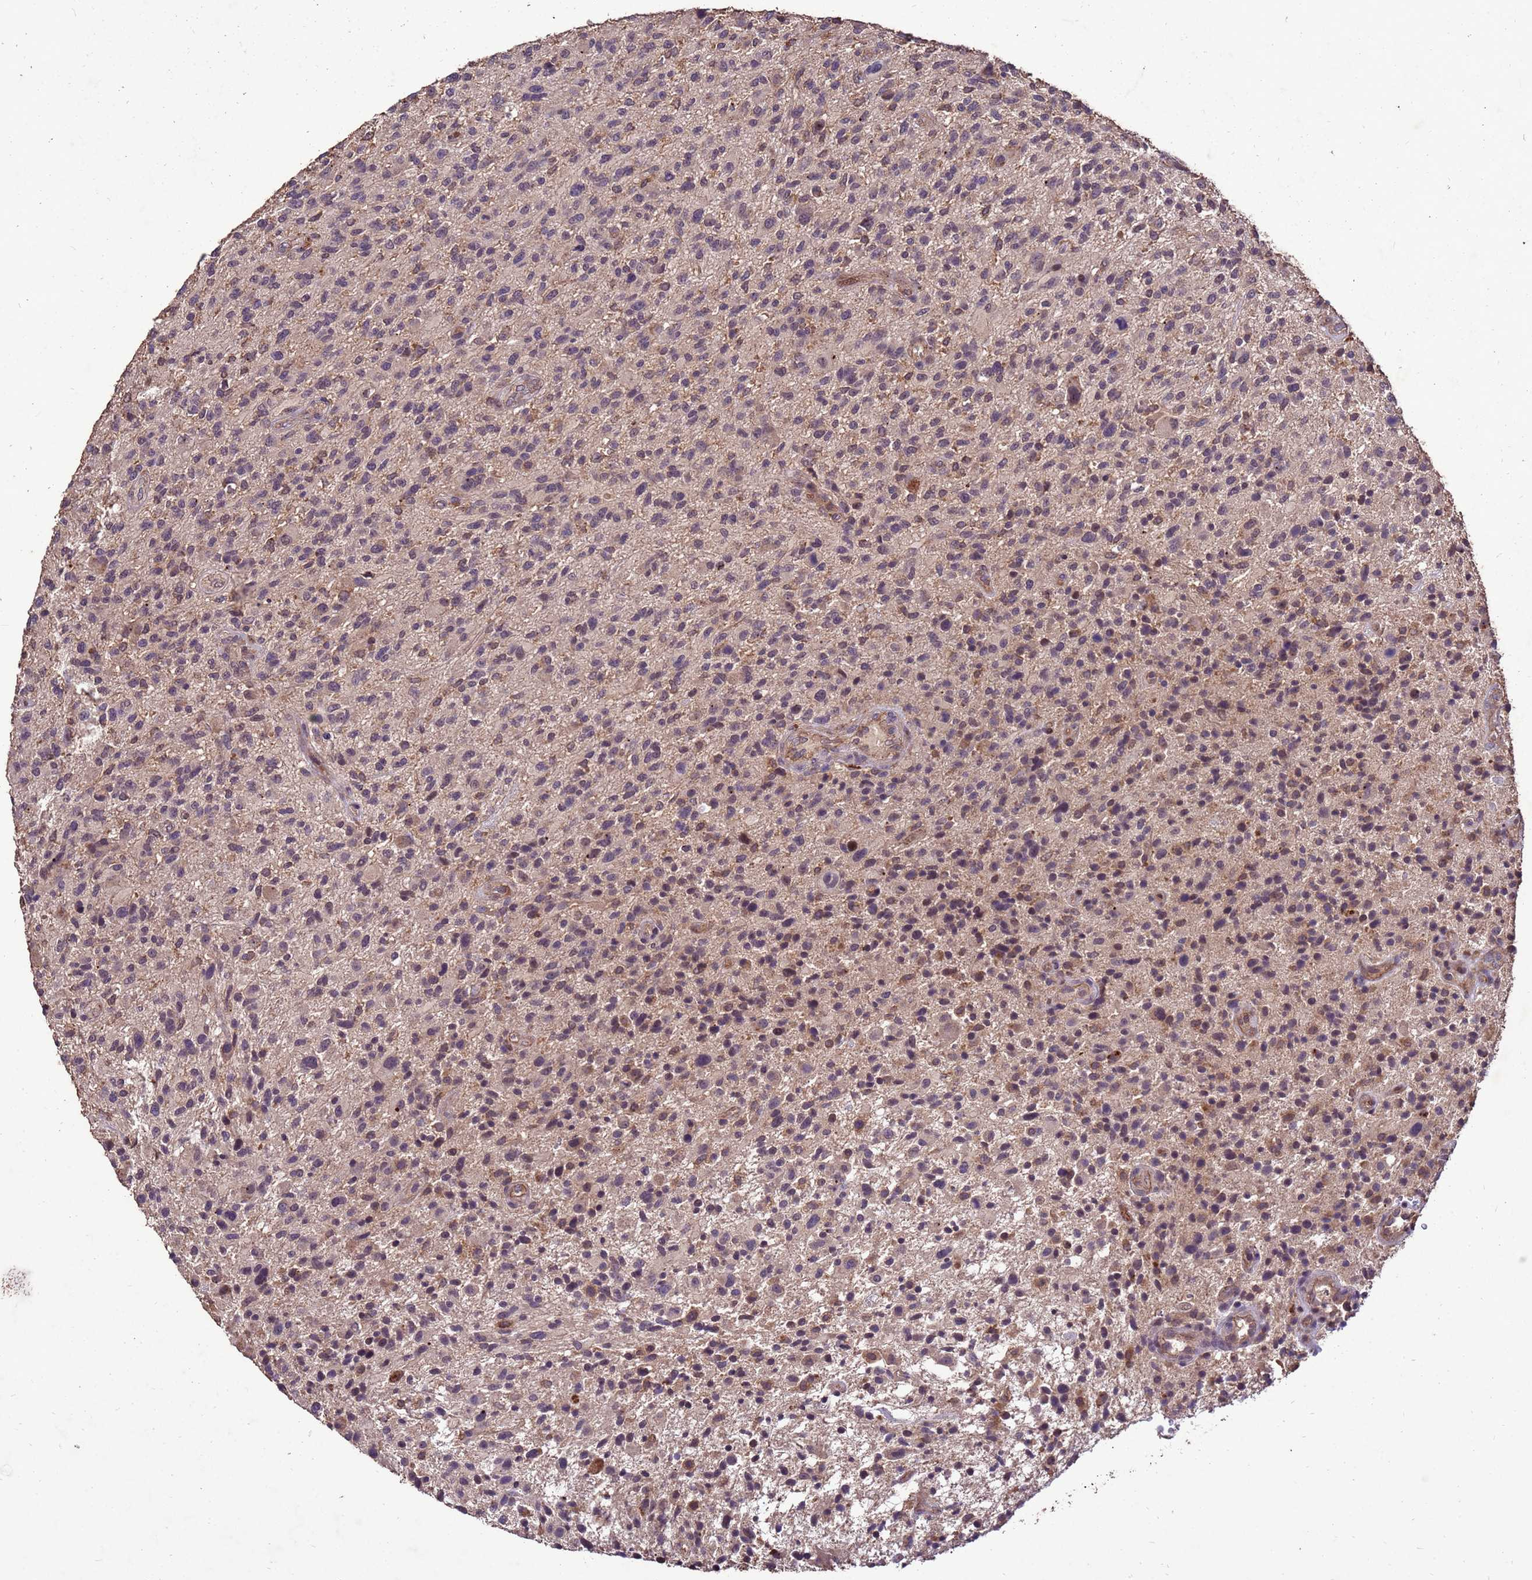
{"staining": {"intensity": "weak", "quantity": "25%-75%", "location": "cytoplasmic/membranous"}, "tissue": "glioma", "cell_type": "Tumor cells", "image_type": "cancer", "snomed": [{"axis": "morphology", "description": "Glioma, malignant, High grade"}, {"axis": "topography", "description": "Brain"}], "caption": "Brown immunohistochemical staining in malignant glioma (high-grade) demonstrates weak cytoplasmic/membranous expression in about 25%-75% of tumor cells.", "gene": "TOR4A", "patient": {"sex": "male", "age": 47}}